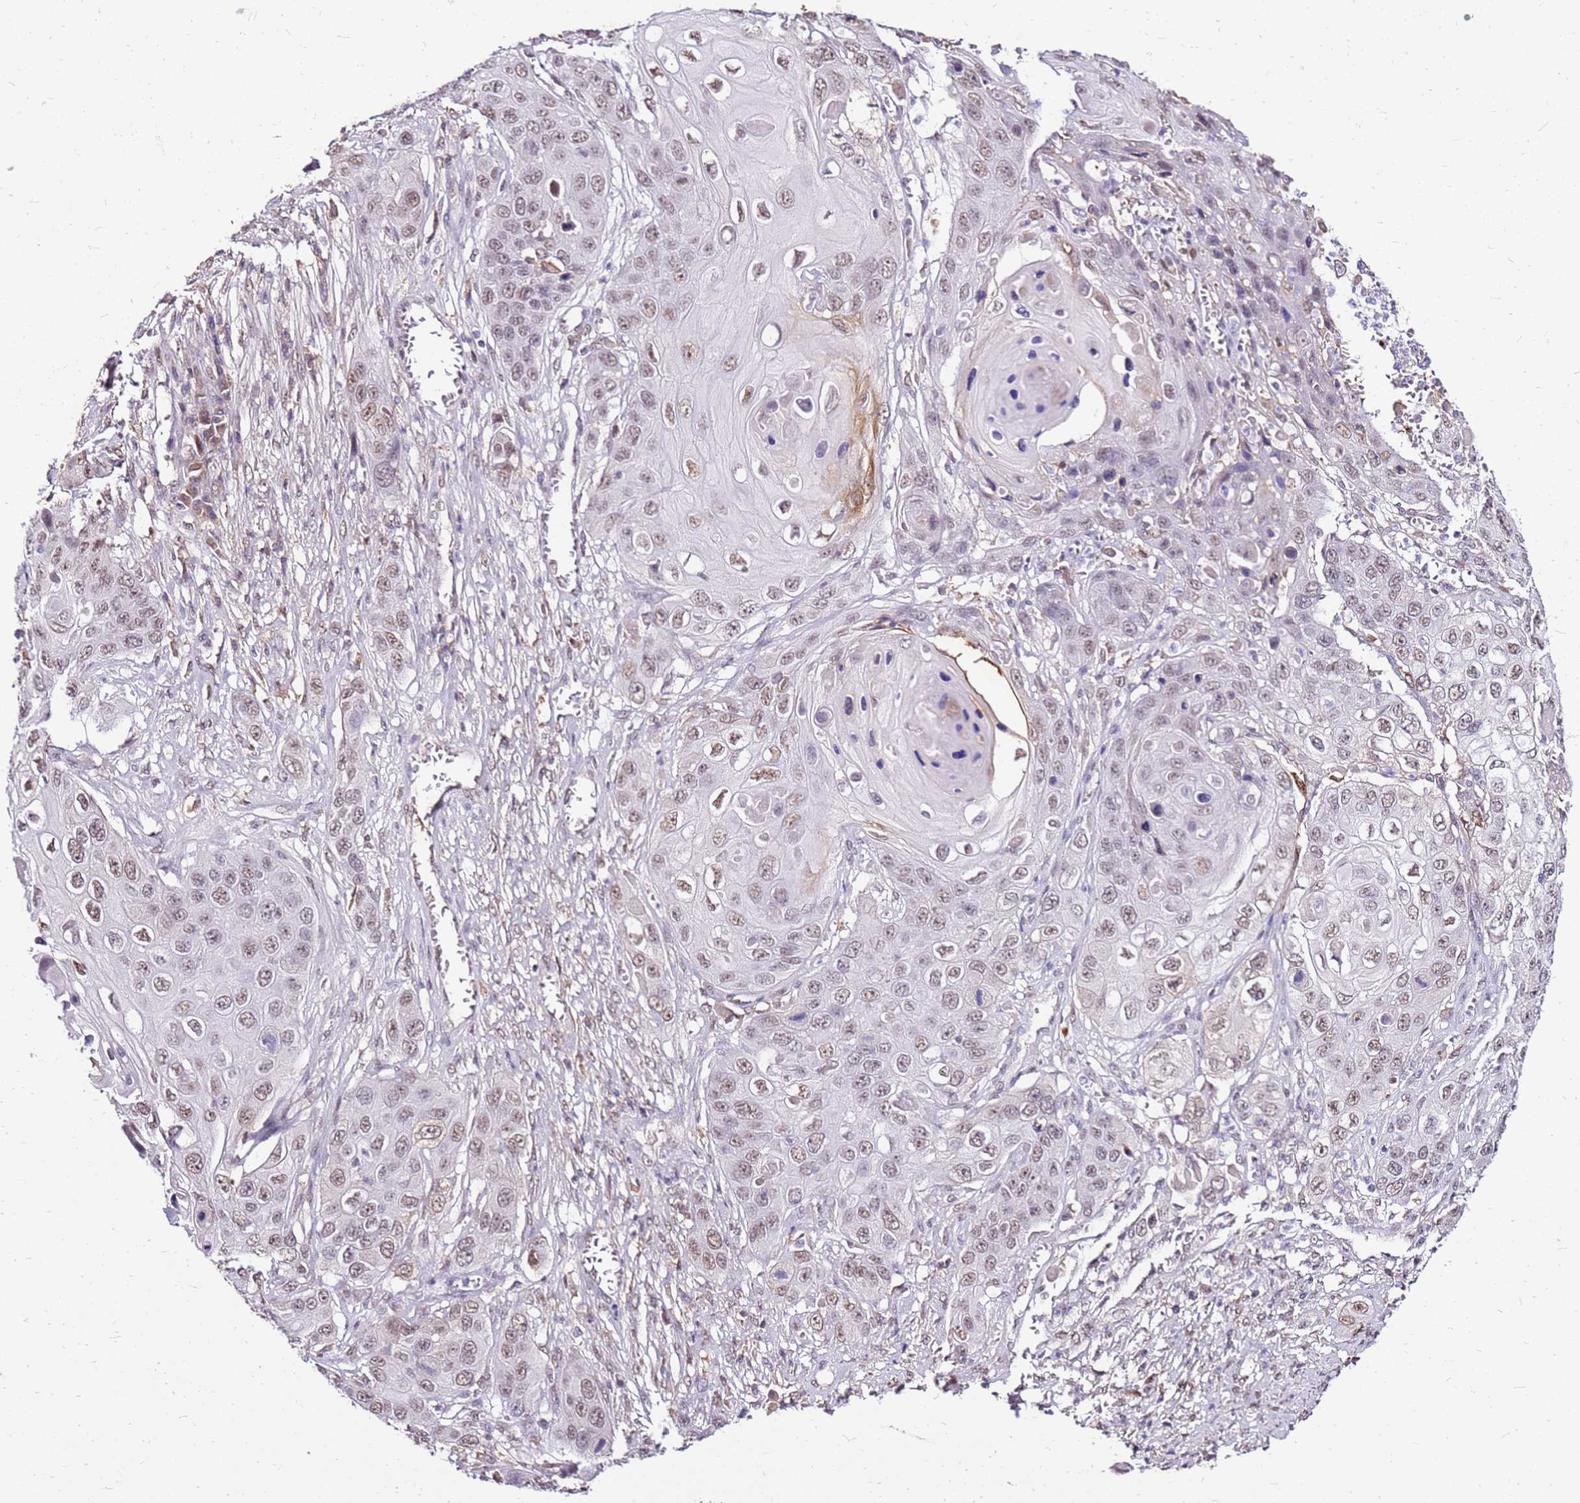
{"staining": {"intensity": "weak", "quantity": ">75%", "location": "nuclear"}, "tissue": "skin cancer", "cell_type": "Tumor cells", "image_type": "cancer", "snomed": [{"axis": "morphology", "description": "Squamous cell carcinoma, NOS"}, {"axis": "topography", "description": "Skin"}], "caption": "A high-resolution image shows immunohistochemistry (IHC) staining of skin squamous cell carcinoma, which shows weak nuclear expression in about >75% of tumor cells.", "gene": "ALDH1A3", "patient": {"sex": "male", "age": 55}}